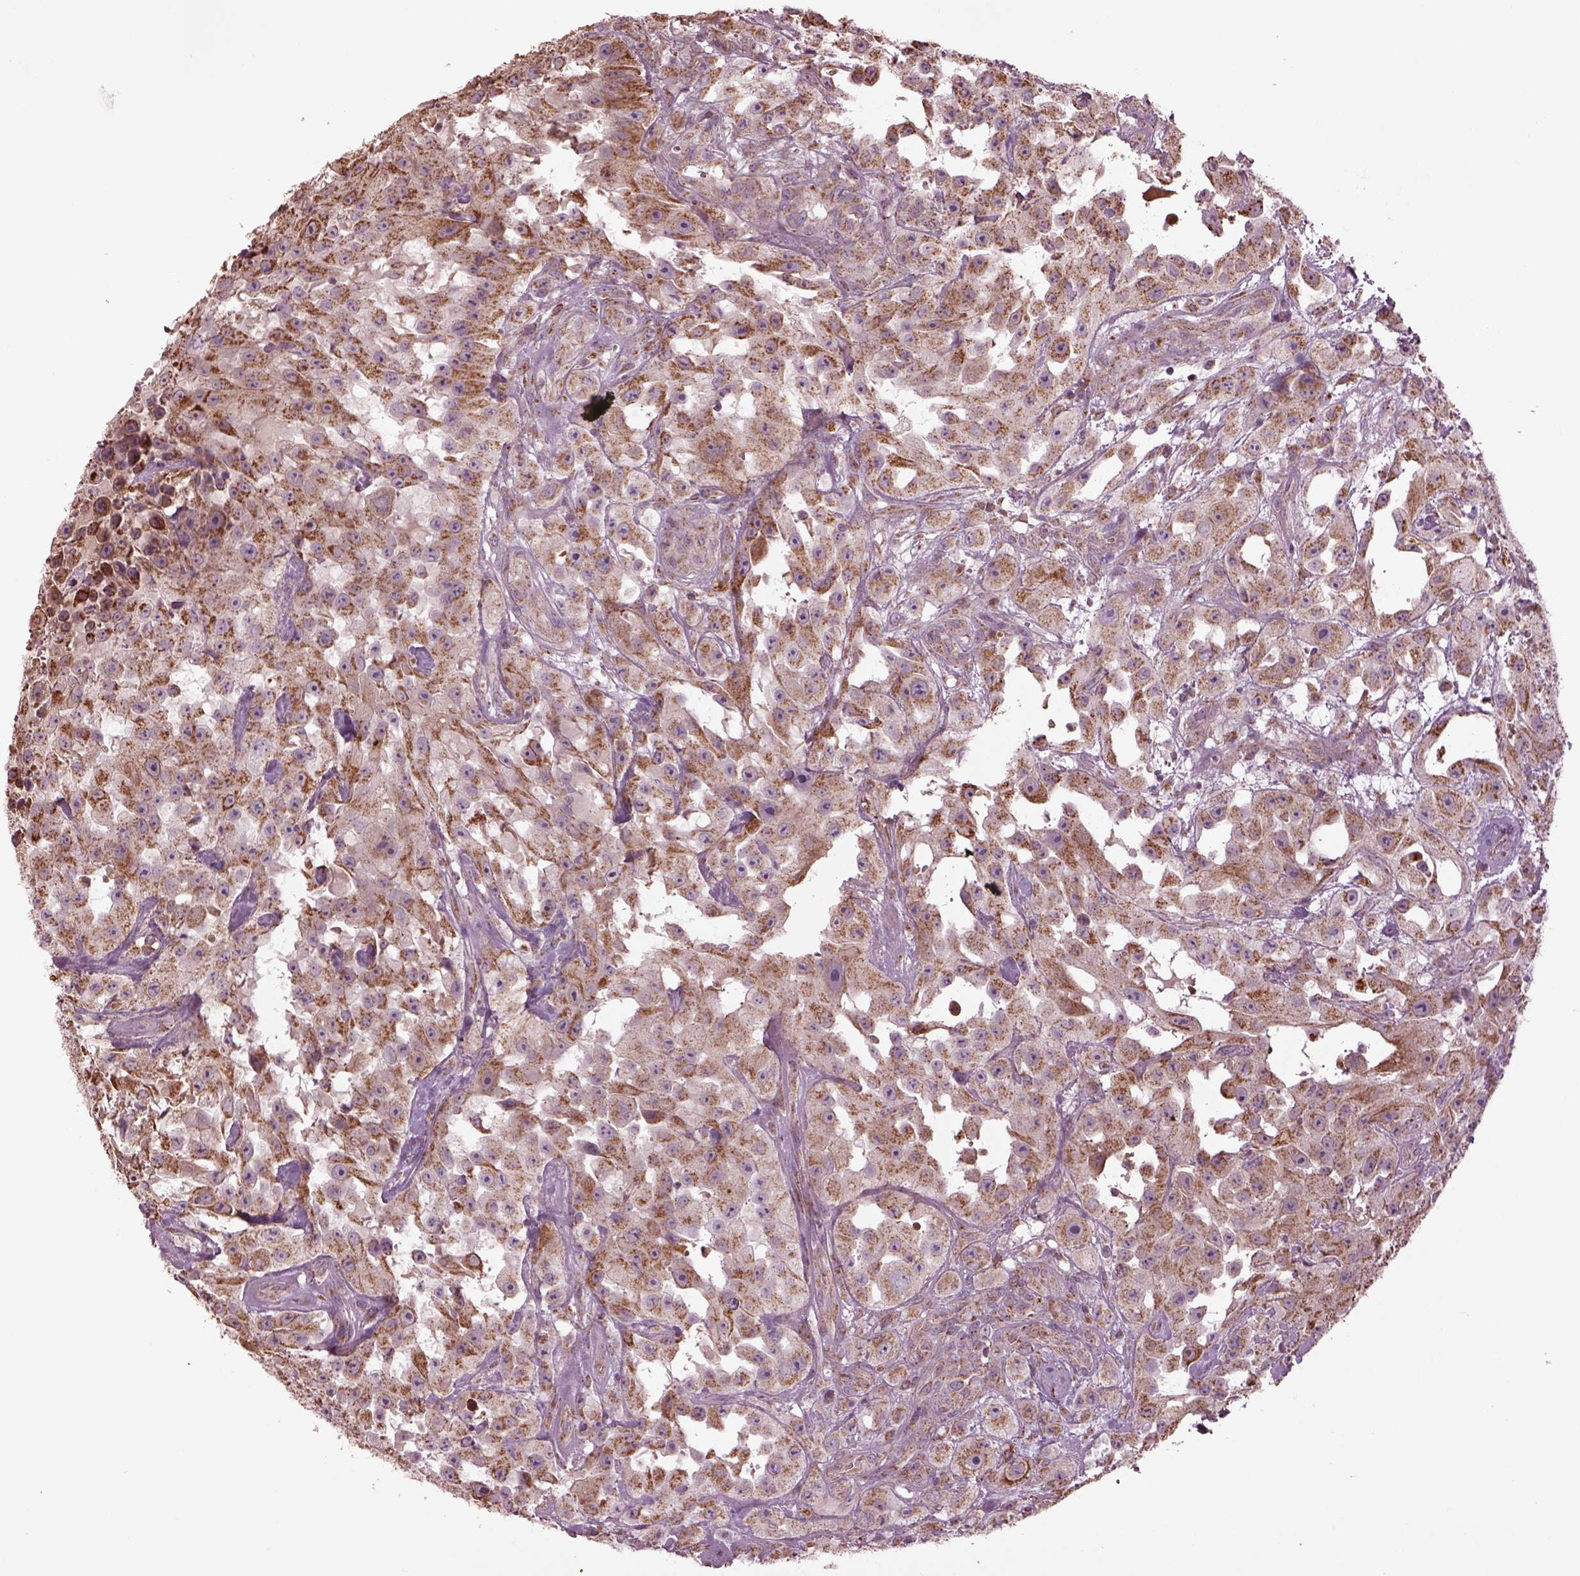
{"staining": {"intensity": "moderate", "quantity": "<25%", "location": "cytoplasmic/membranous"}, "tissue": "urothelial cancer", "cell_type": "Tumor cells", "image_type": "cancer", "snomed": [{"axis": "morphology", "description": "Urothelial carcinoma, High grade"}, {"axis": "topography", "description": "Urinary bladder"}], "caption": "Urothelial cancer stained with DAB (3,3'-diaminobenzidine) IHC reveals low levels of moderate cytoplasmic/membranous staining in approximately <25% of tumor cells. The protein is stained brown, and the nuclei are stained in blue (DAB IHC with brightfield microscopy, high magnification).", "gene": "TMEM254", "patient": {"sex": "male", "age": 79}}